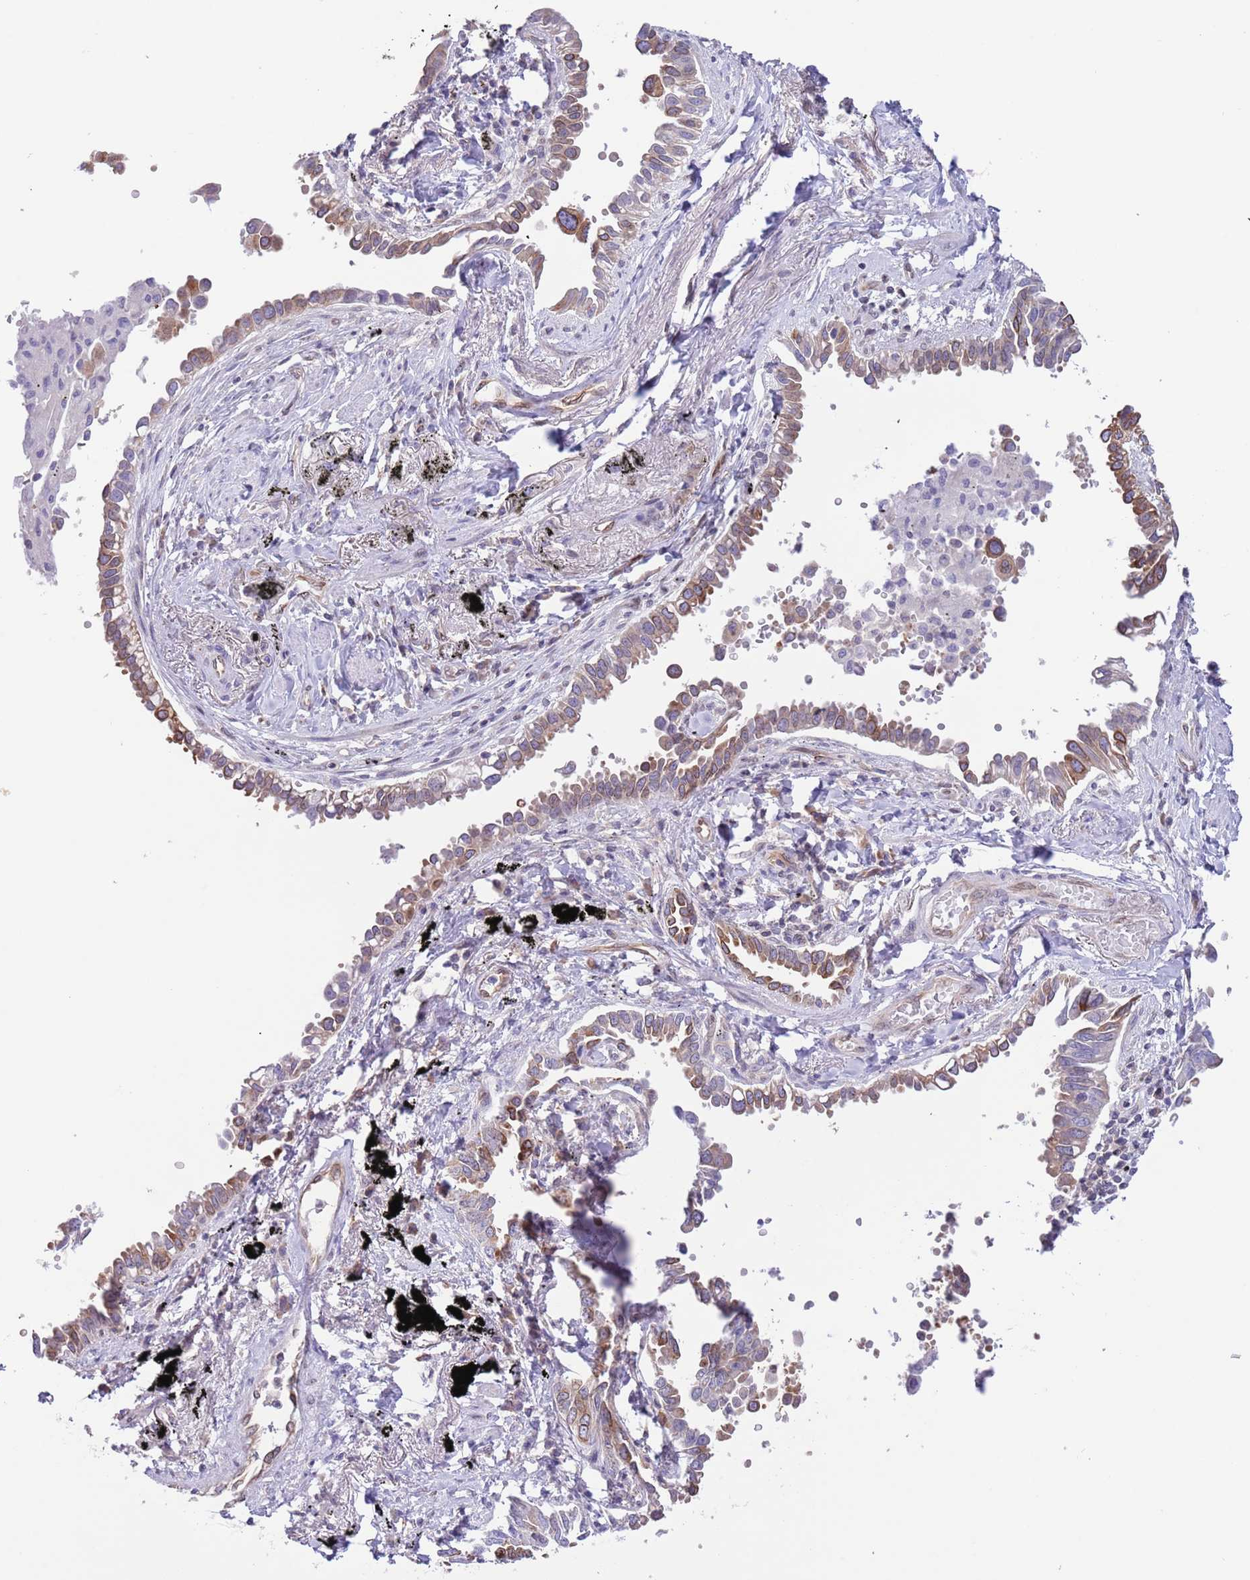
{"staining": {"intensity": "moderate", "quantity": ">75%", "location": "cytoplasmic/membranous"}, "tissue": "lung cancer", "cell_type": "Tumor cells", "image_type": "cancer", "snomed": [{"axis": "morphology", "description": "Adenocarcinoma, NOS"}, {"axis": "topography", "description": "Lung"}], "caption": "Protein expression analysis of human adenocarcinoma (lung) reveals moderate cytoplasmic/membranous expression in approximately >75% of tumor cells.", "gene": "EBPL", "patient": {"sex": "male", "age": 67}}